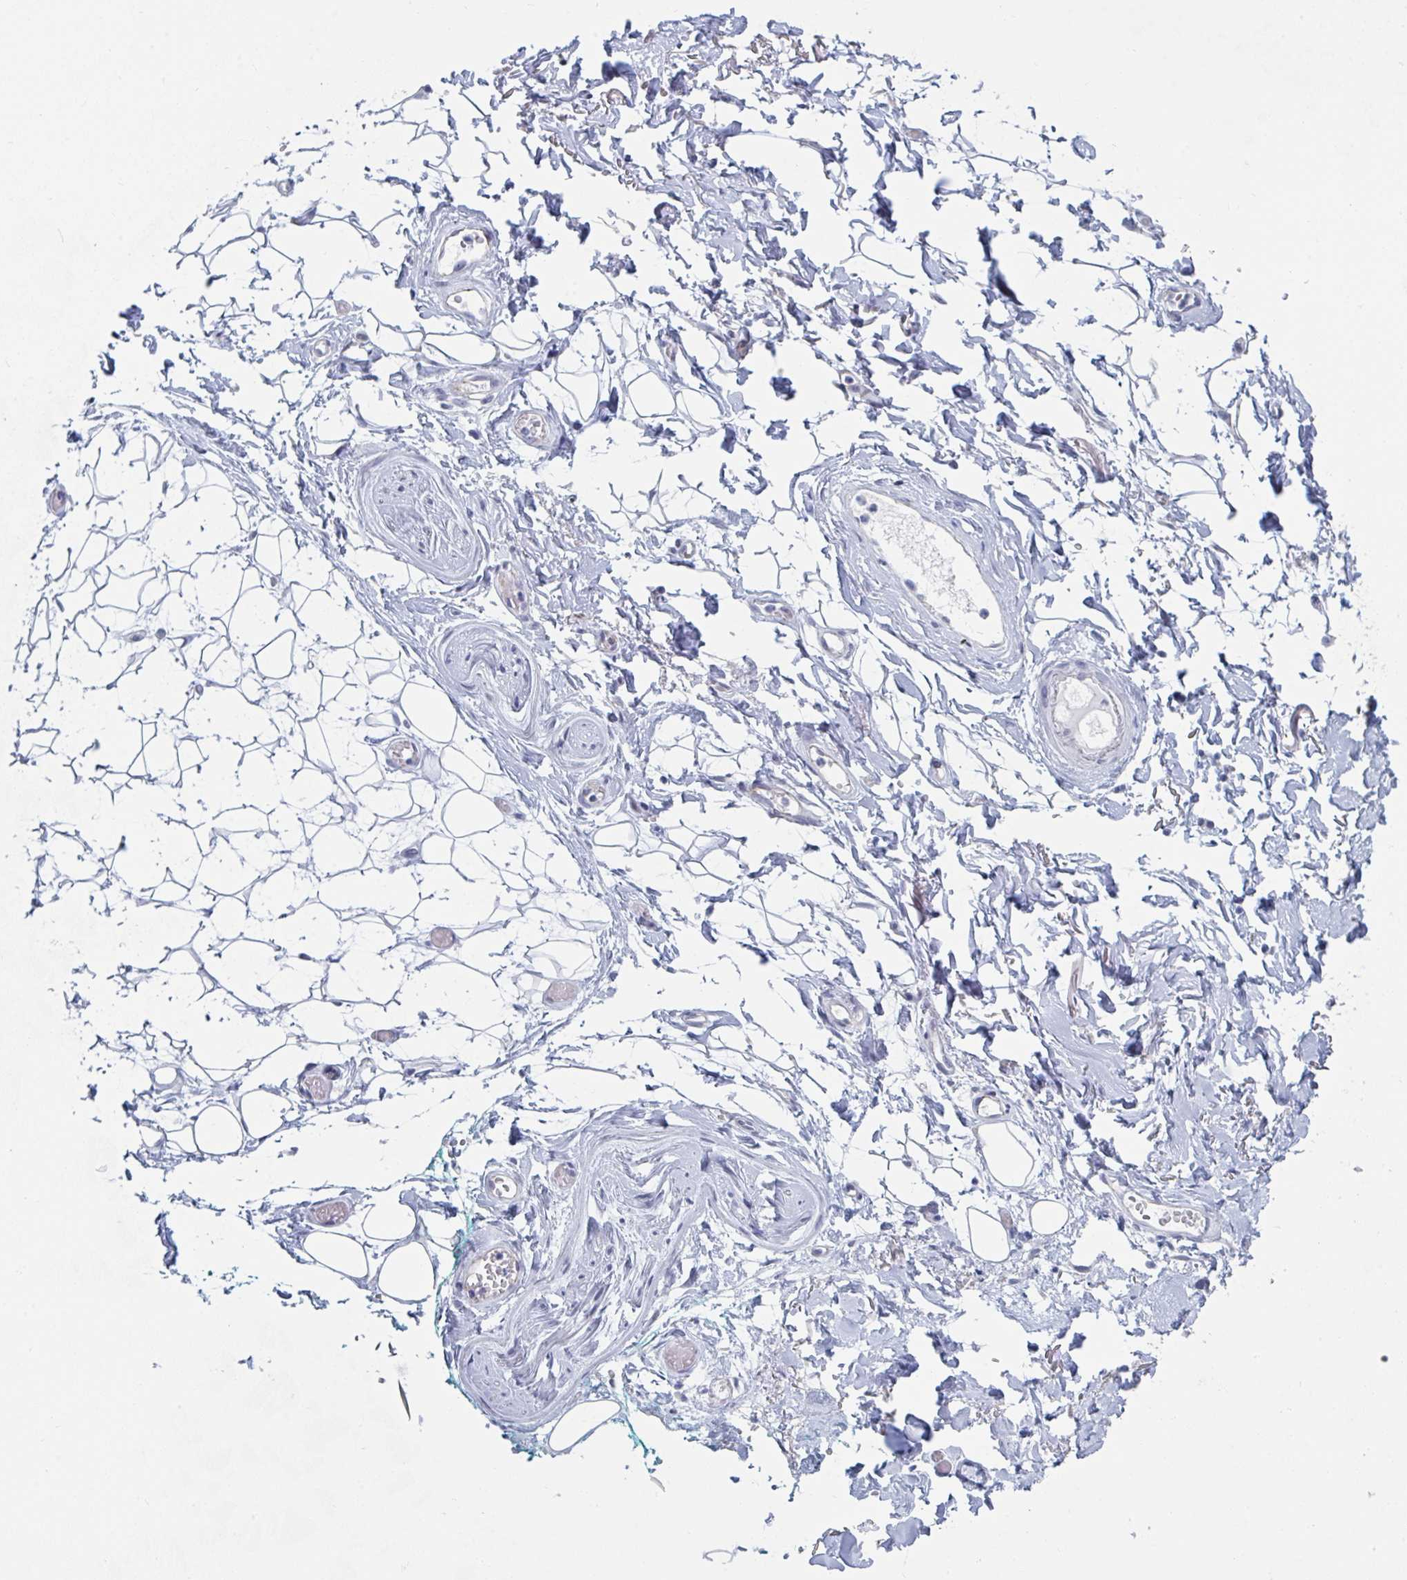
{"staining": {"intensity": "negative", "quantity": "none", "location": "none"}, "tissue": "adipose tissue", "cell_type": "Adipocytes", "image_type": "normal", "snomed": [{"axis": "morphology", "description": "Normal tissue, NOS"}, {"axis": "topography", "description": "Anal"}, {"axis": "topography", "description": "Peripheral nerve tissue"}], "caption": "Human adipose tissue stained for a protein using immunohistochemistry exhibits no positivity in adipocytes.", "gene": "FOXA1", "patient": {"sex": "male", "age": 78}}